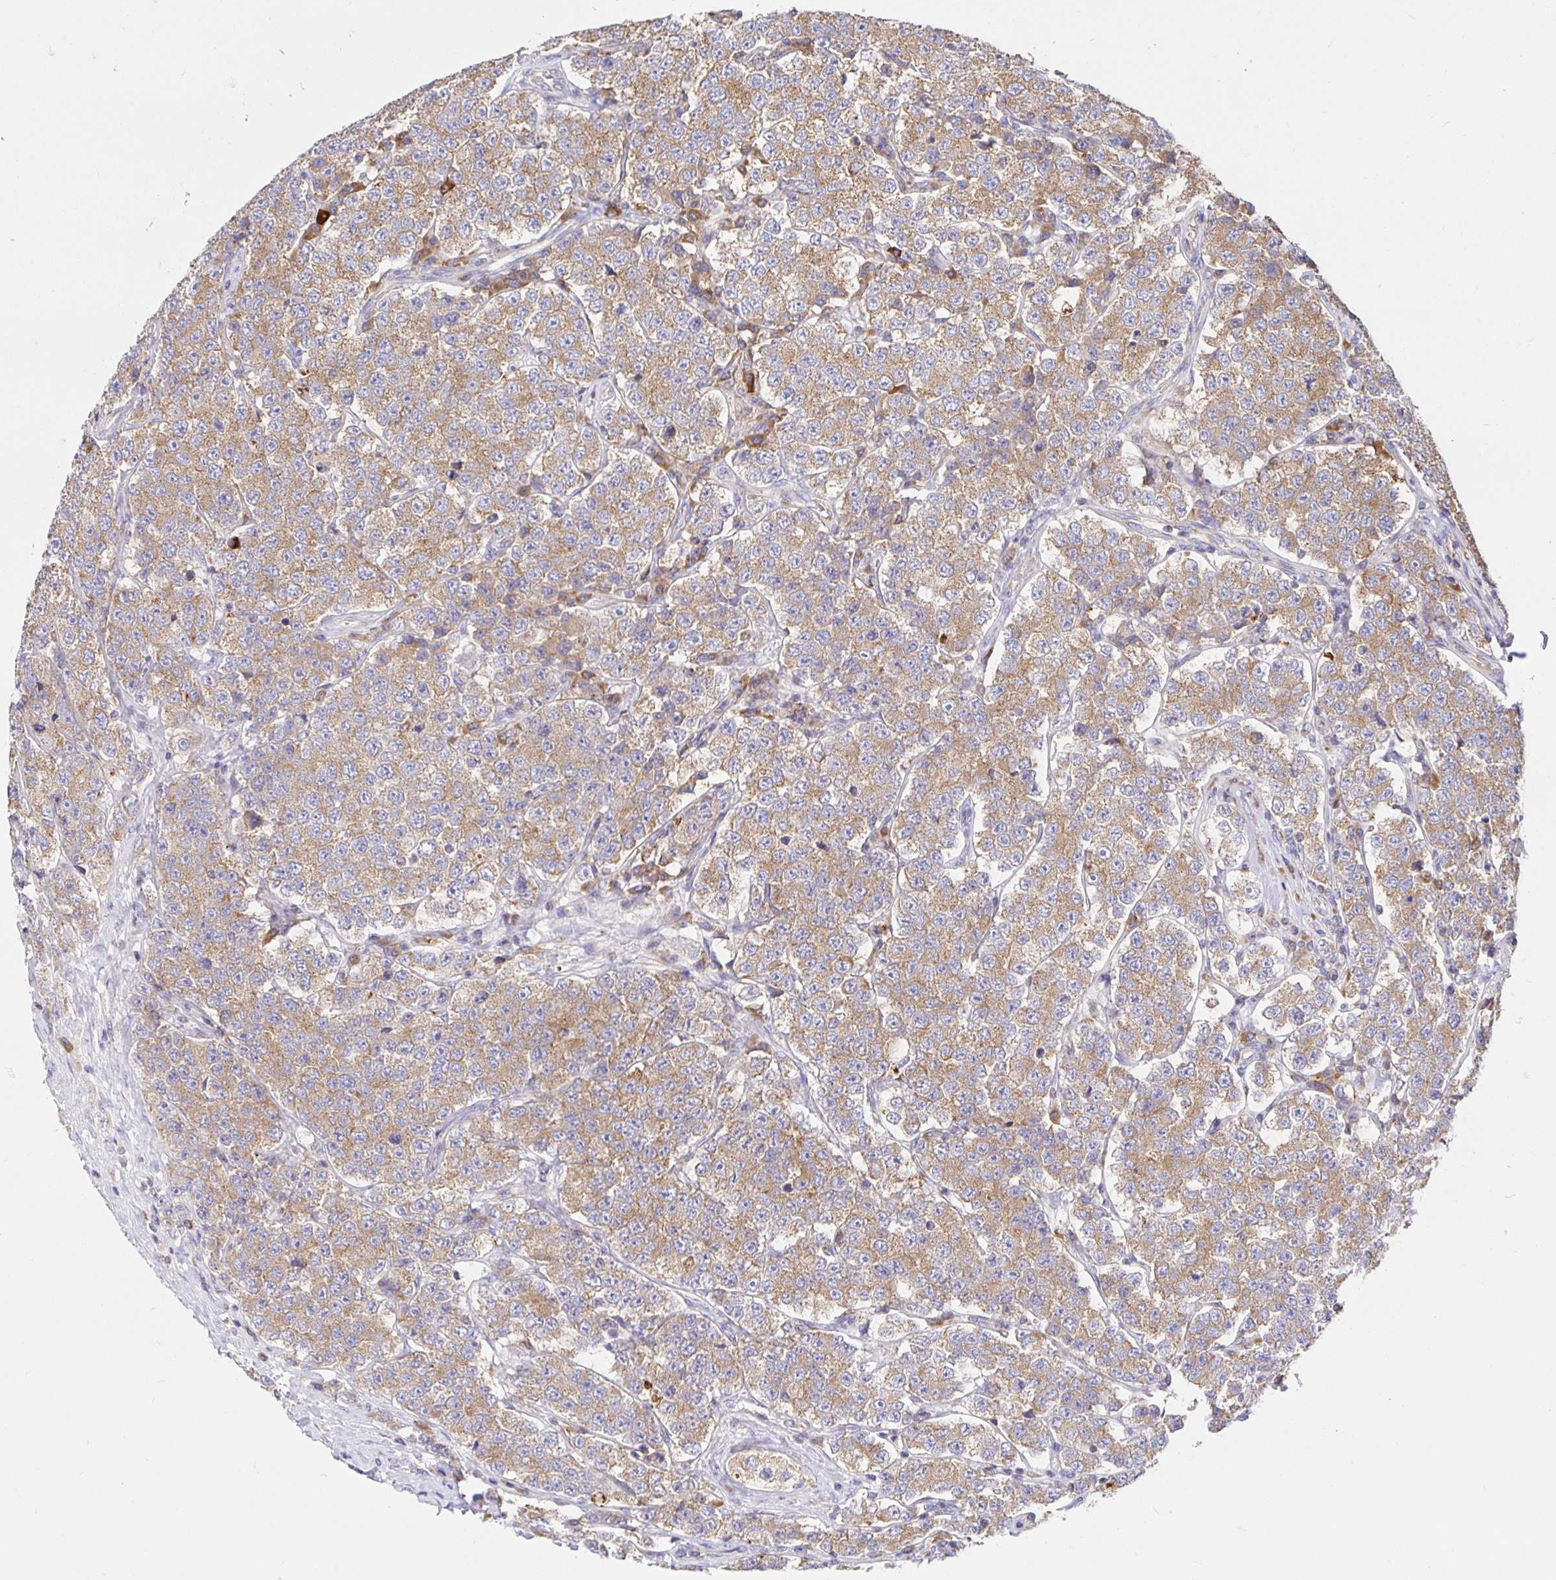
{"staining": {"intensity": "moderate", "quantity": ">75%", "location": "cytoplasmic/membranous"}, "tissue": "testis cancer", "cell_type": "Tumor cells", "image_type": "cancer", "snomed": [{"axis": "morphology", "description": "Seminoma, NOS"}, {"axis": "topography", "description": "Testis"}], "caption": "Human testis cancer stained with a protein marker demonstrates moderate staining in tumor cells.", "gene": "PRDX3", "patient": {"sex": "male", "age": 34}}